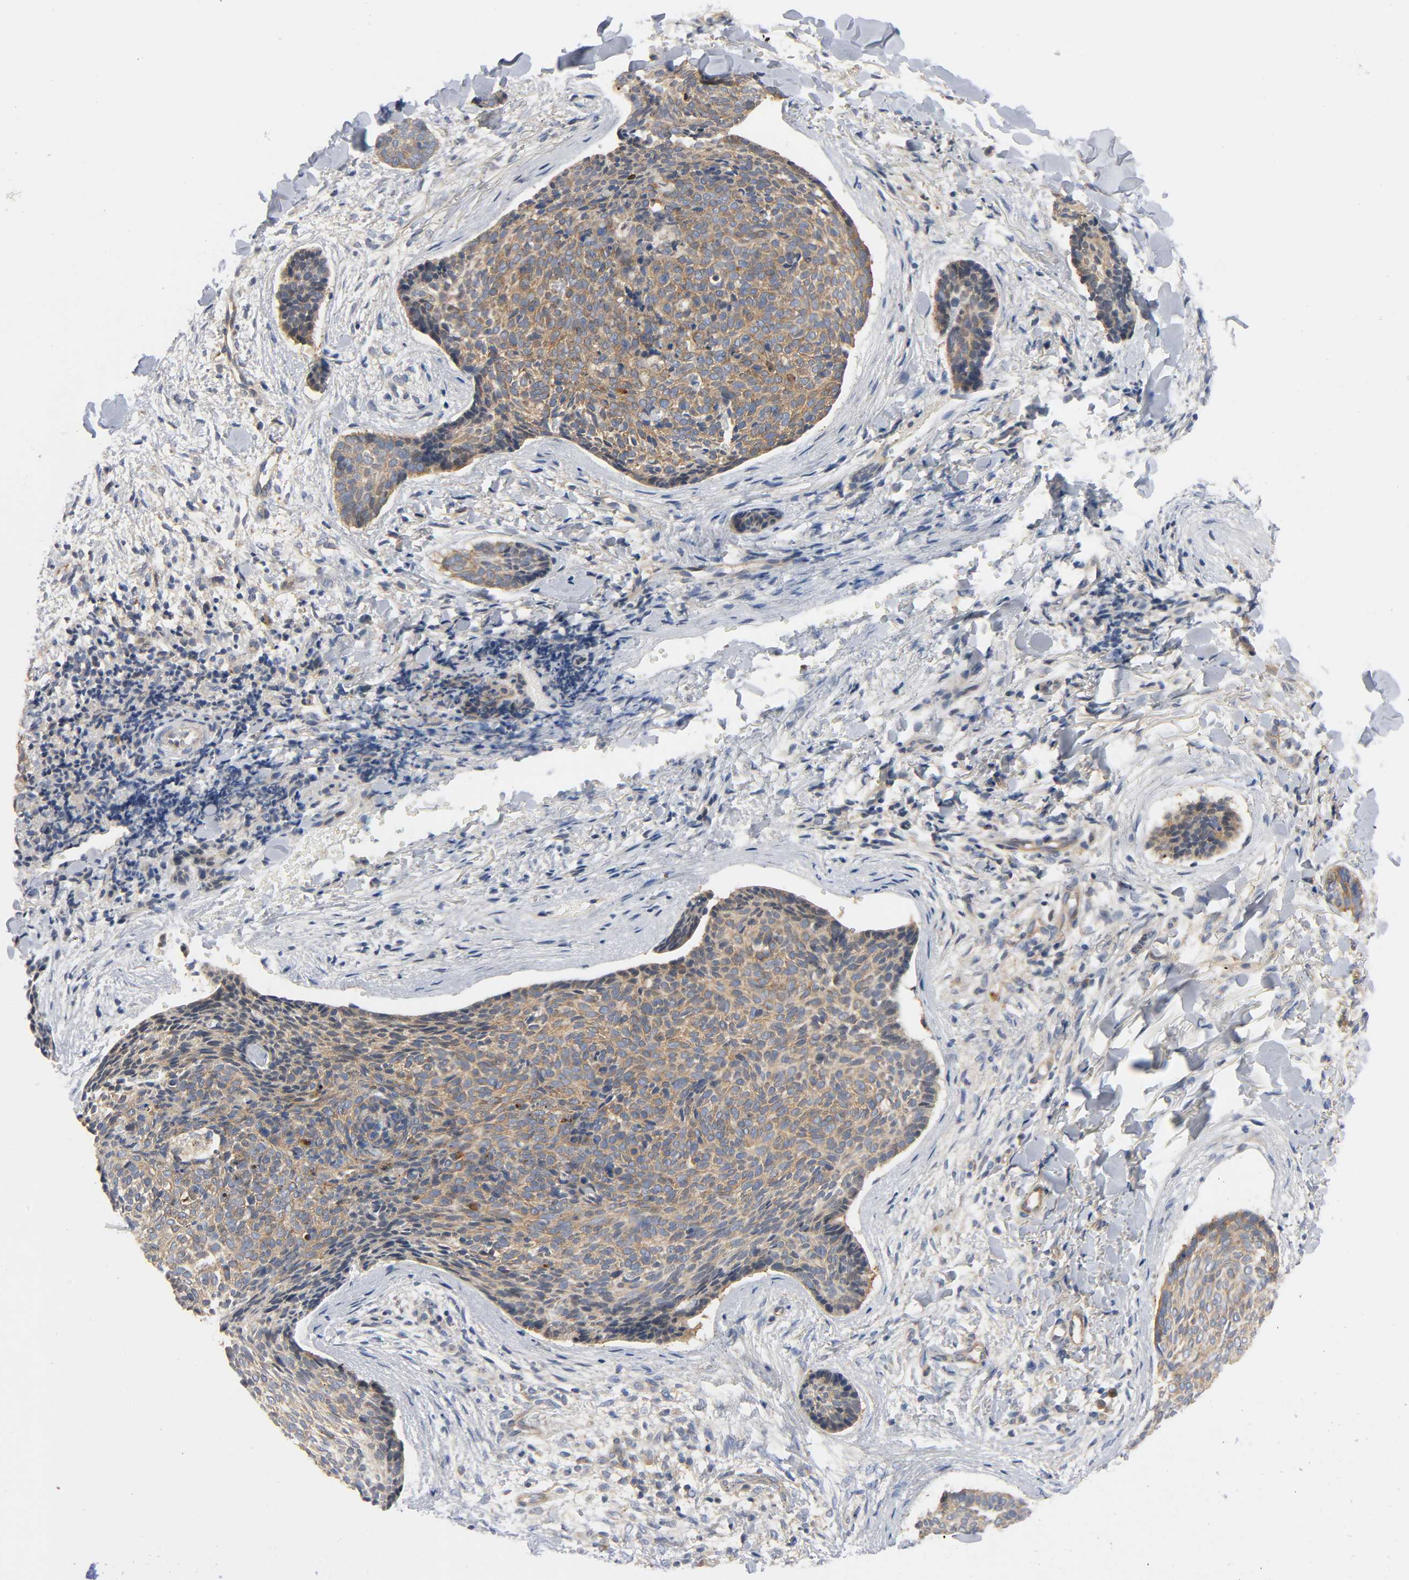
{"staining": {"intensity": "moderate", "quantity": ">75%", "location": "cytoplasmic/membranous"}, "tissue": "skin cancer", "cell_type": "Tumor cells", "image_type": "cancer", "snomed": [{"axis": "morphology", "description": "Normal tissue, NOS"}, {"axis": "morphology", "description": "Basal cell carcinoma"}, {"axis": "topography", "description": "Skin"}], "caption": "There is medium levels of moderate cytoplasmic/membranous staining in tumor cells of skin cancer, as demonstrated by immunohistochemical staining (brown color).", "gene": "HDAC6", "patient": {"sex": "female", "age": 57}}